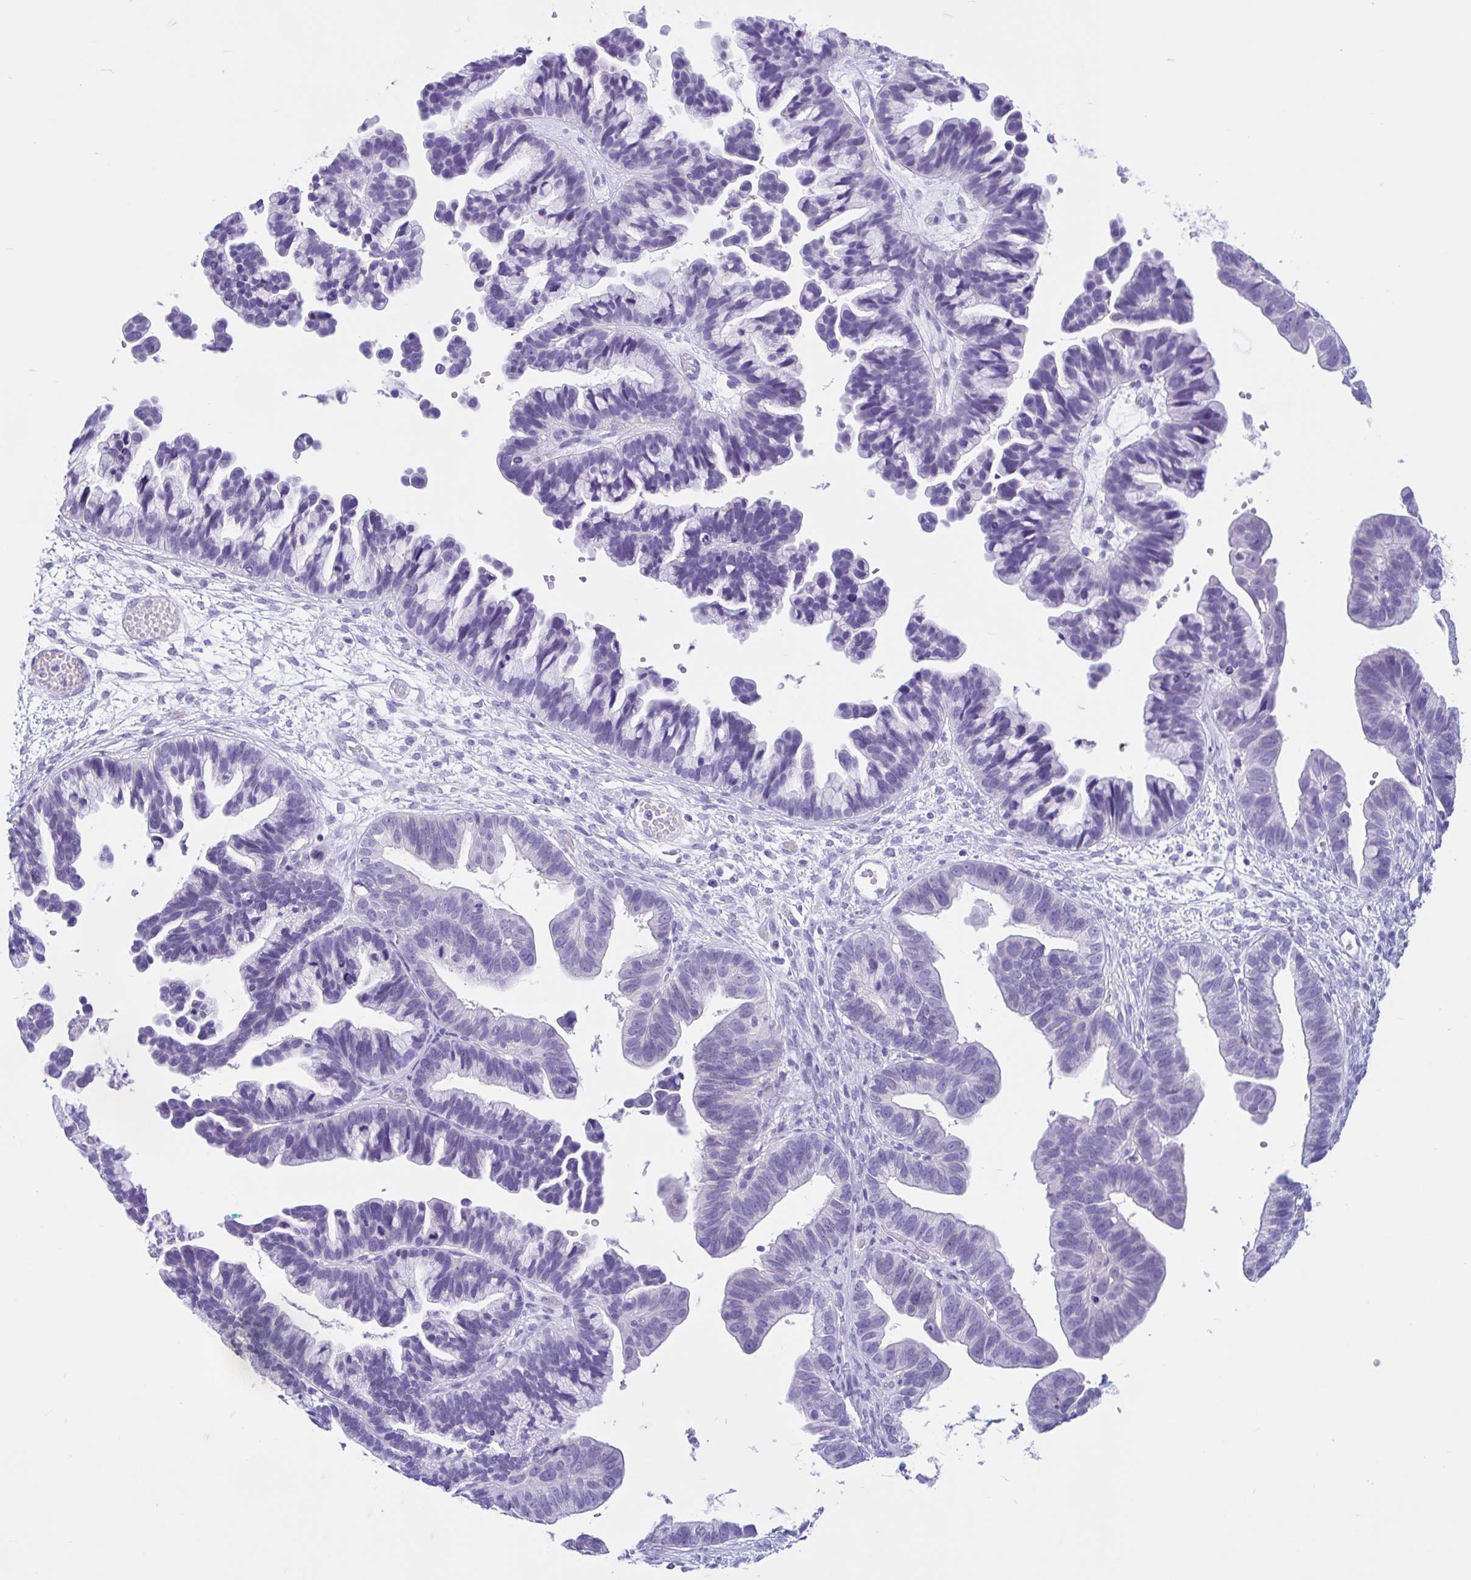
{"staining": {"intensity": "negative", "quantity": "none", "location": "none"}, "tissue": "ovarian cancer", "cell_type": "Tumor cells", "image_type": "cancer", "snomed": [{"axis": "morphology", "description": "Cystadenocarcinoma, serous, NOS"}, {"axis": "topography", "description": "Ovary"}], "caption": "DAB immunohistochemical staining of human ovarian serous cystadenocarcinoma shows no significant positivity in tumor cells.", "gene": "ZNF319", "patient": {"sex": "female", "age": 56}}